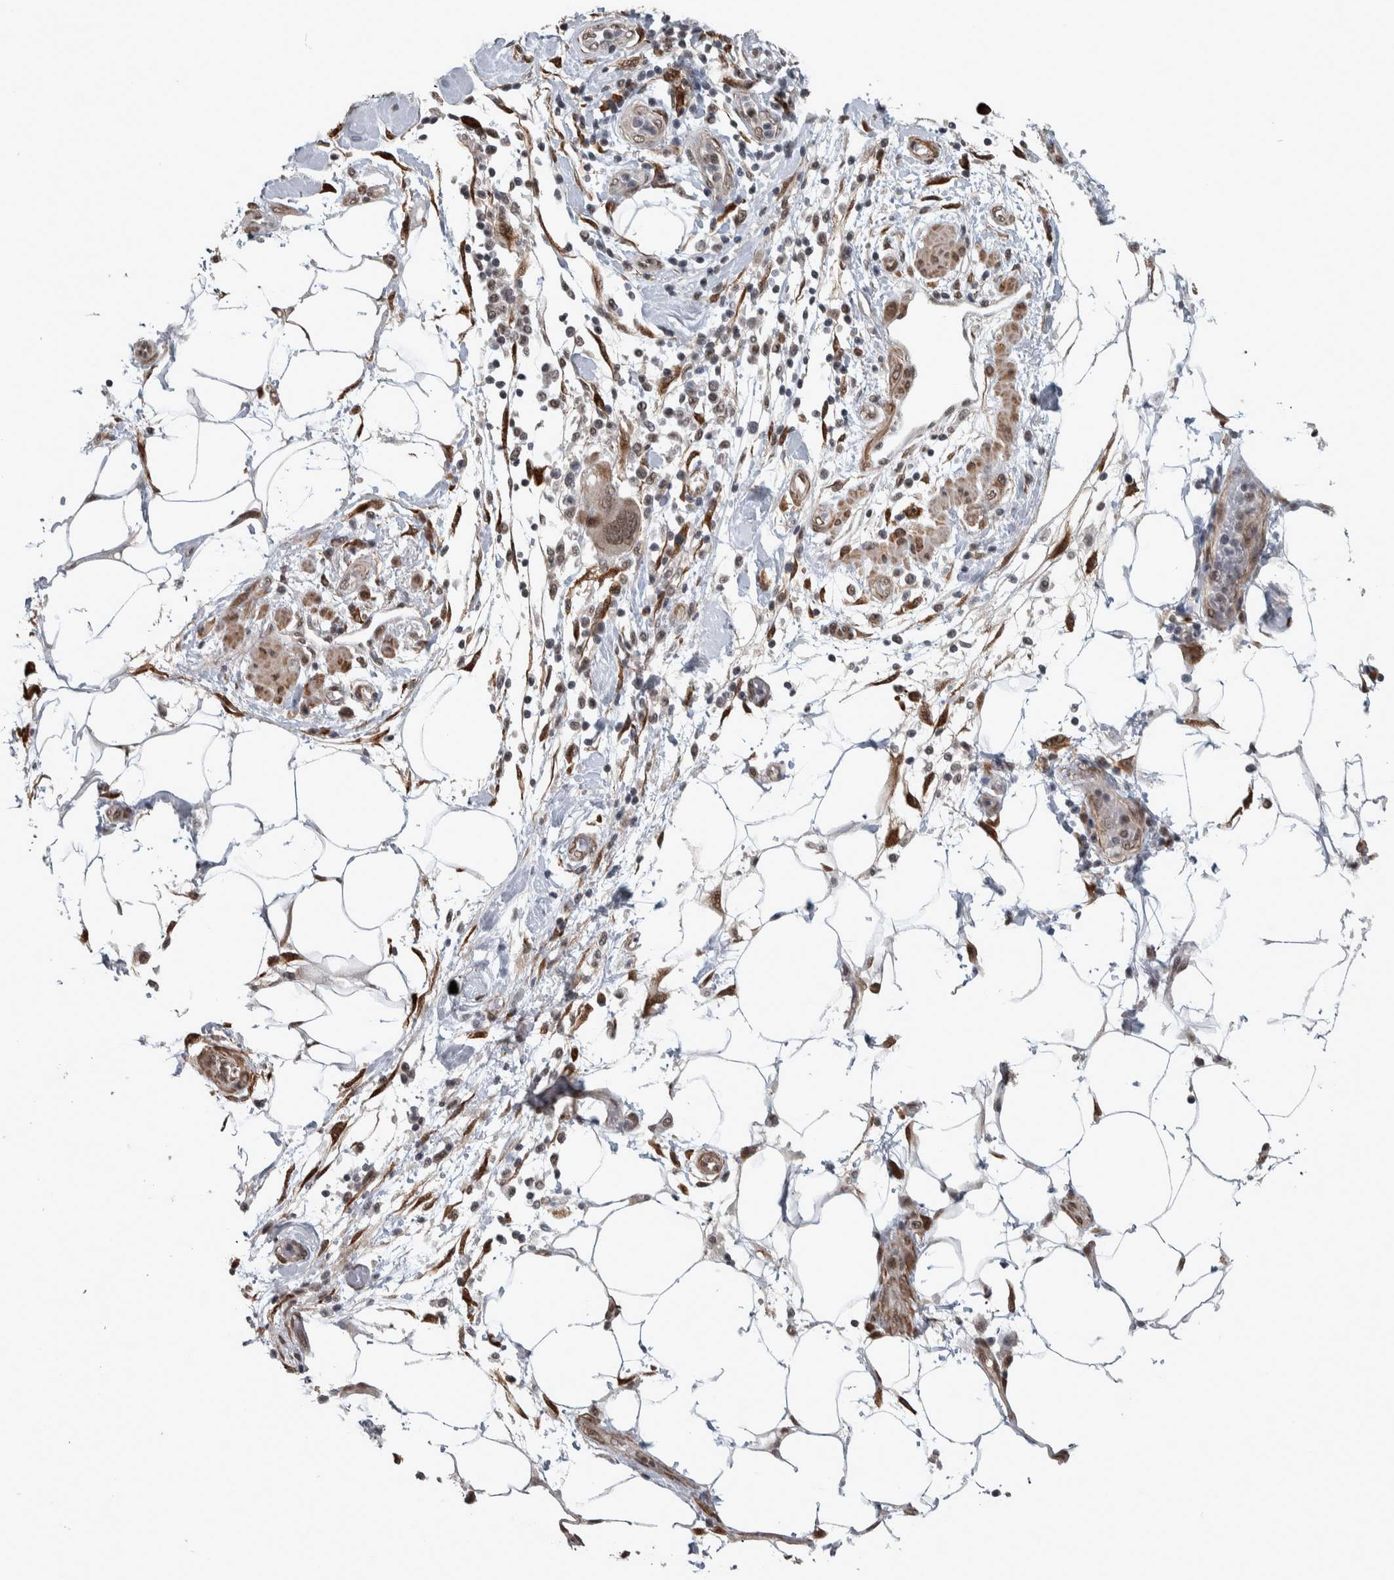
{"staining": {"intensity": "moderate", "quantity": ">75%", "location": "nuclear"}, "tissue": "pancreatic cancer", "cell_type": "Tumor cells", "image_type": "cancer", "snomed": [{"axis": "morphology", "description": "Normal tissue, NOS"}, {"axis": "morphology", "description": "Adenocarcinoma, NOS"}, {"axis": "topography", "description": "Pancreas"}], "caption": "Immunohistochemistry (DAB) staining of human pancreatic adenocarcinoma demonstrates moderate nuclear protein expression in about >75% of tumor cells.", "gene": "DDX42", "patient": {"sex": "female", "age": 71}}